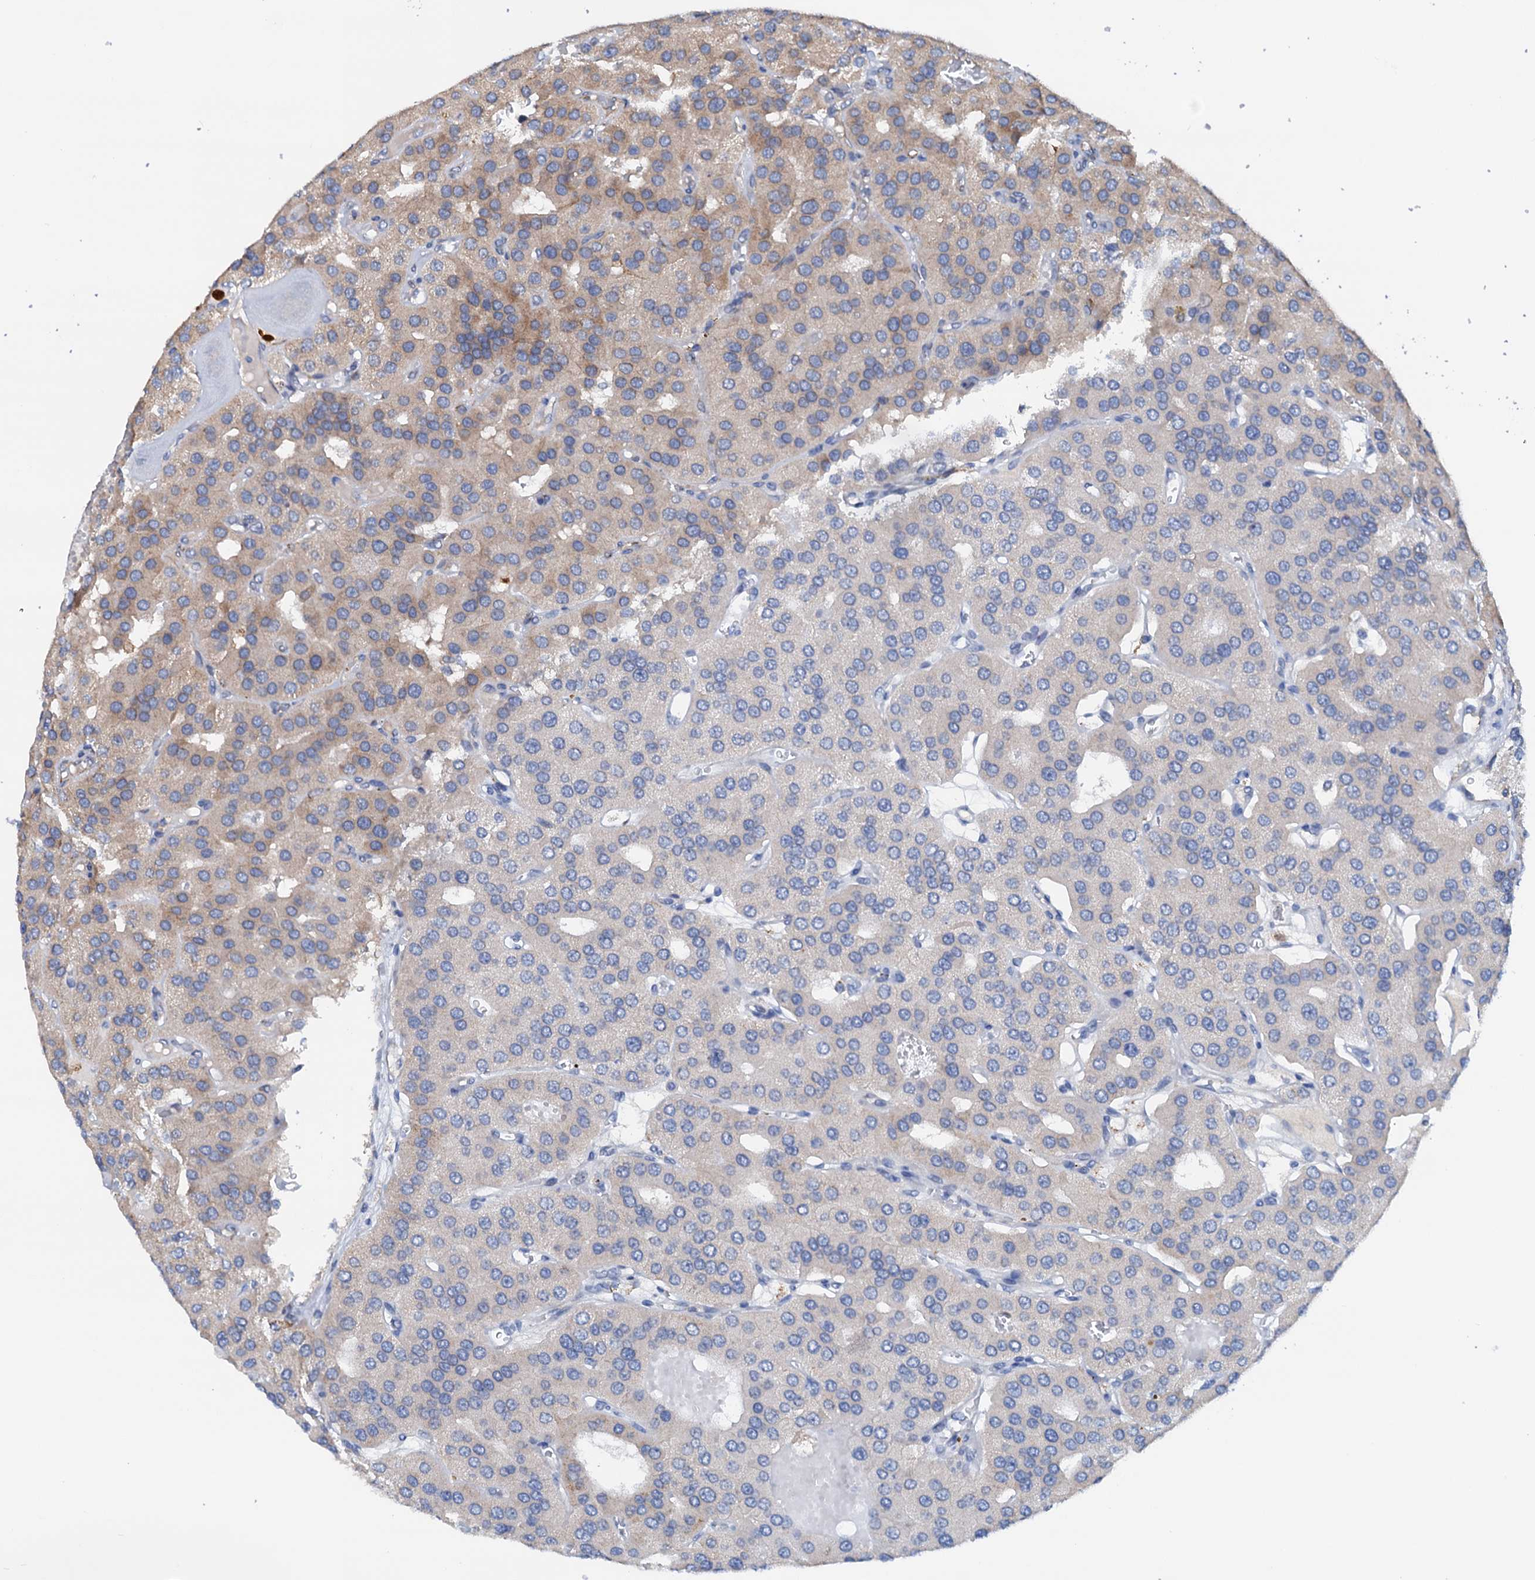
{"staining": {"intensity": "weak", "quantity": "<25%", "location": "cytoplasmic/membranous"}, "tissue": "parathyroid gland", "cell_type": "Glandular cells", "image_type": "normal", "snomed": [{"axis": "morphology", "description": "Normal tissue, NOS"}, {"axis": "morphology", "description": "Adenoma, NOS"}, {"axis": "topography", "description": "Parathyroid gland"}], "caption": "Human parathyroid gland stained for a protein using immunohistochemistry (IHC) shows no staining in glandular cells.", "gene": "RASSF9", "patient": {"sex": "female", "age": 86}}